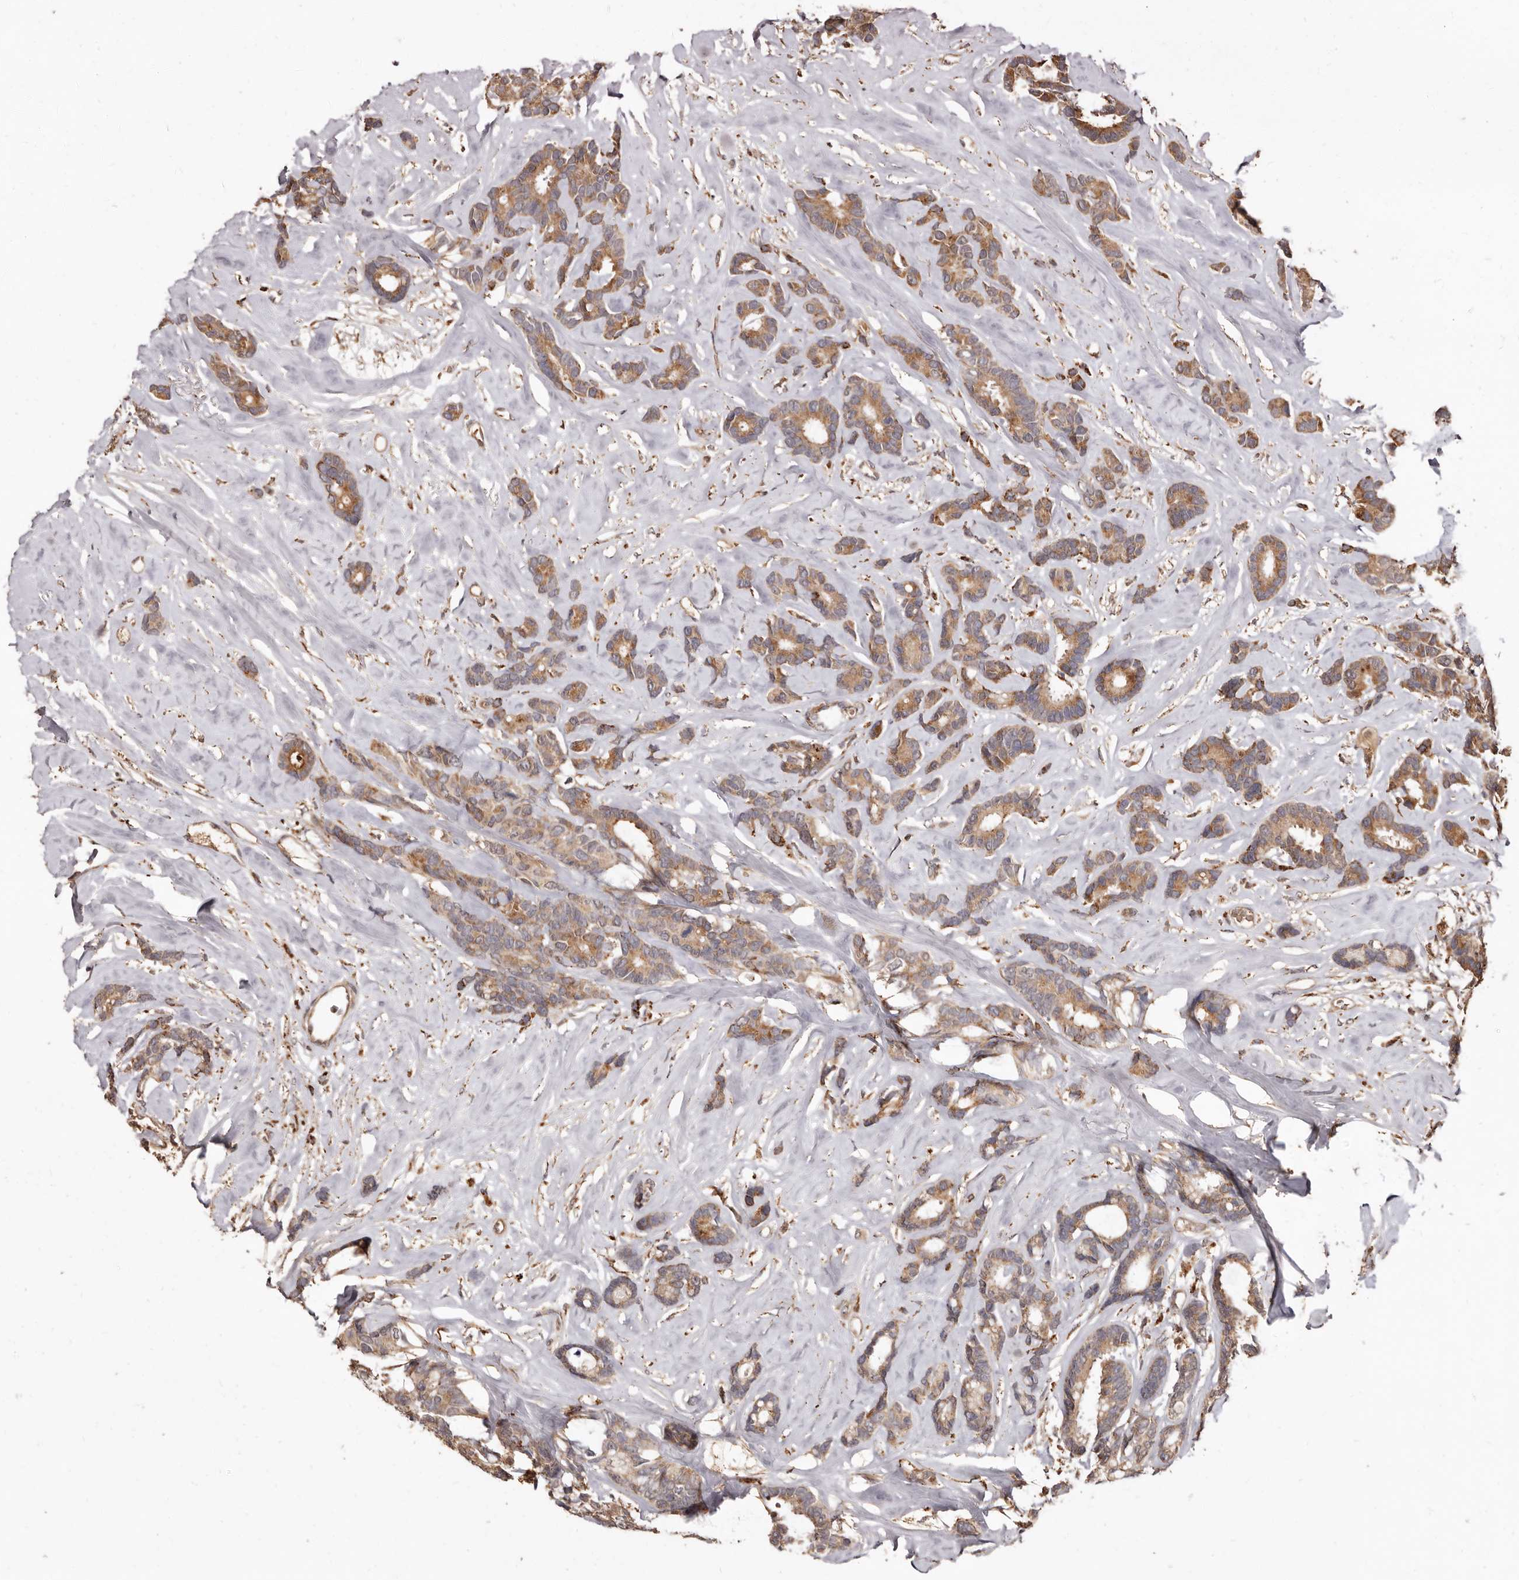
{"staining": {"intensity": "moderate", "quantity": ">75%", "location": "cytoplasmic/membranous"}, "tissue": "breast cancer", "cell_type": "Tumor cells", "image_type": "cancer", "snomed": [{"axis": "morphology", "description": "Duct carcinoma"}, {"axis": "topography", "description": "Breast"}], "caption": "Immunohistochemistry of breast cancer (infiltrating ductal carcinoma) exhibits medium levels of moderate cytoplasmic/membranous staining in about >75% of tumor cells.", "gene": "AKAP7", "patient": {"sex": "female", "age": 87}}